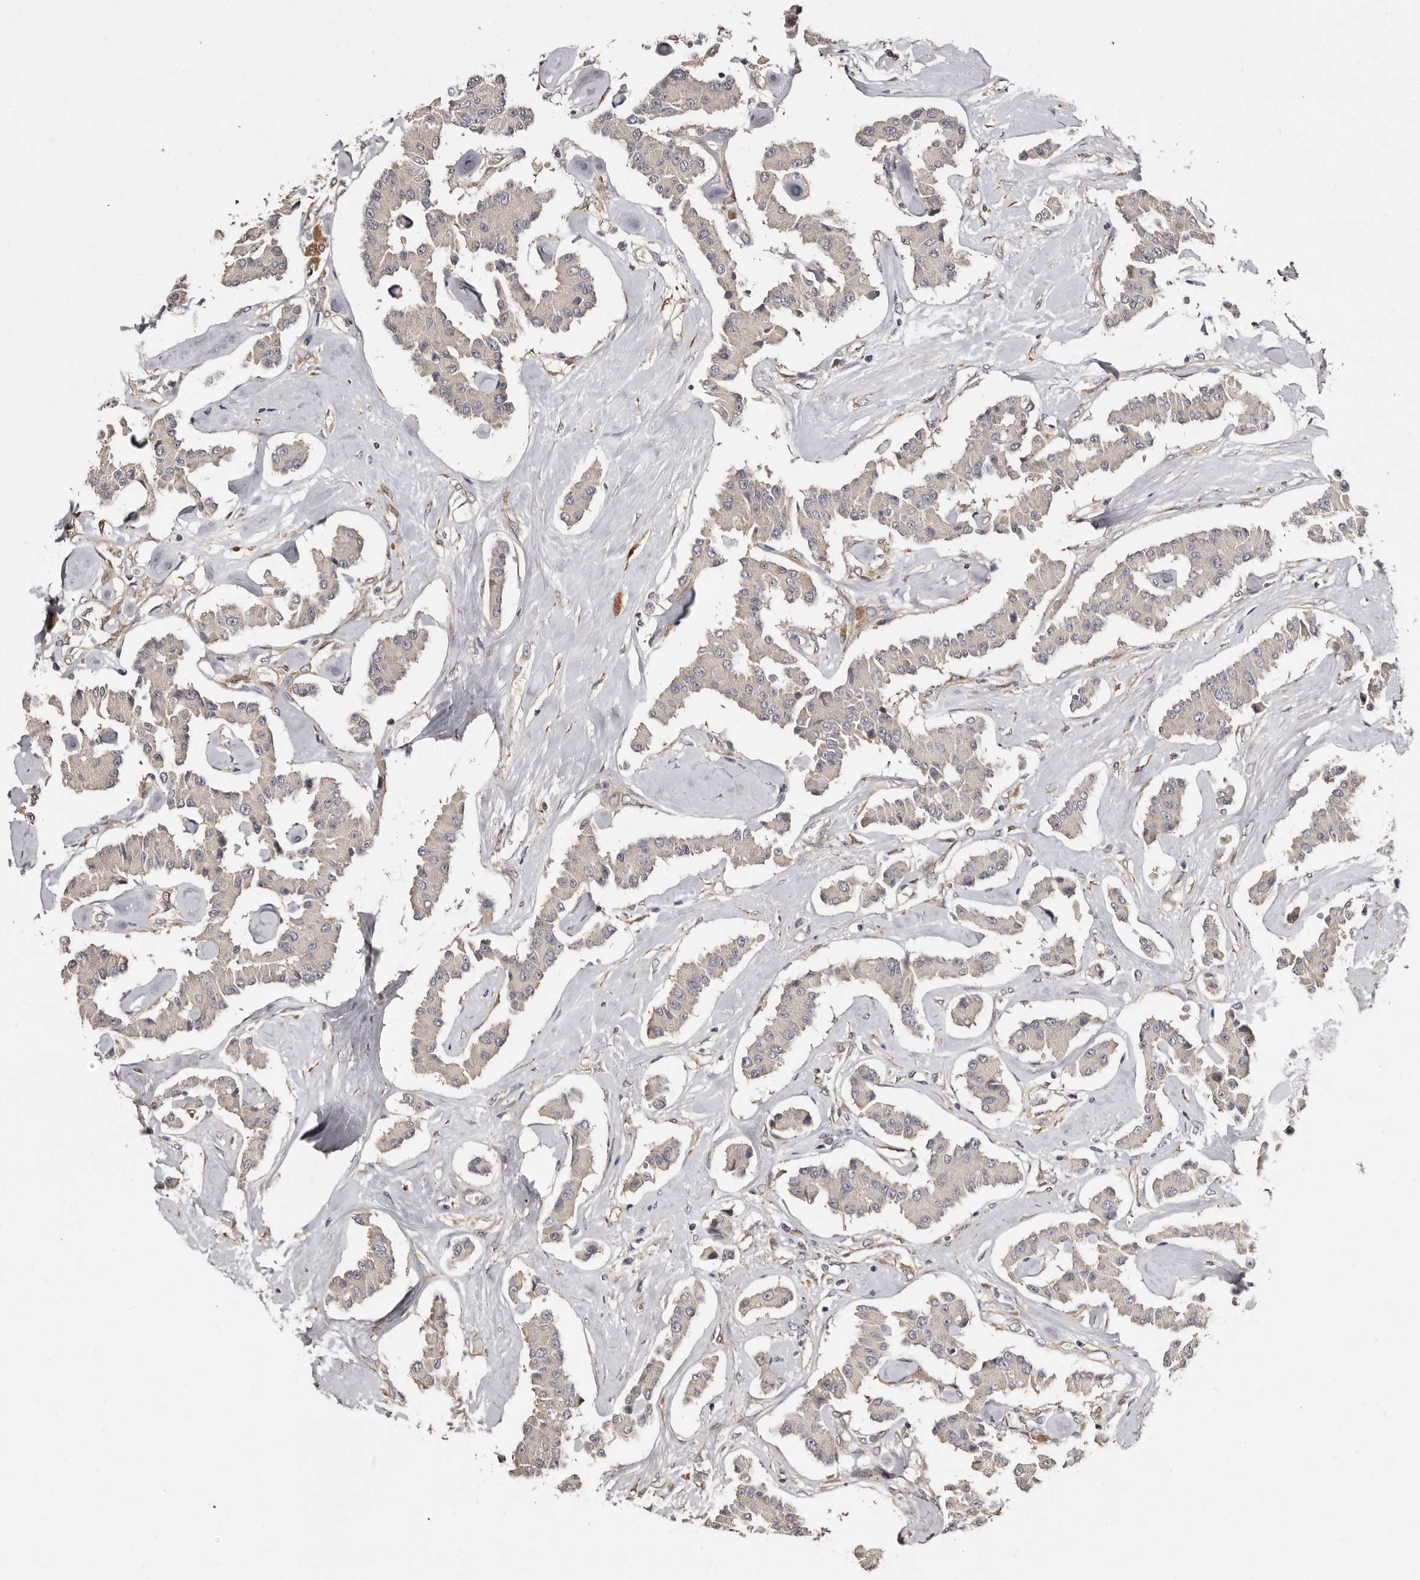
{"staining": {"intensity": "negative", "quantity": "none", "location": "none"}, "tissue": "carcinoid", "cell_type": "Tumor cells", "image_type": "cancer", "snomed": [{"axis": "morphology", "description": "Carcinoid, malignant, NOS"}, {"axis": "topography", "description": "Pancreas"}], "caption": "An immunohistochemistry histopathology image of carcinoid is shown. There is no staining in tumor cells of carcinoid.", "gene": "TBC1D22B", "patient": {"sex": "male", "age": 41}}